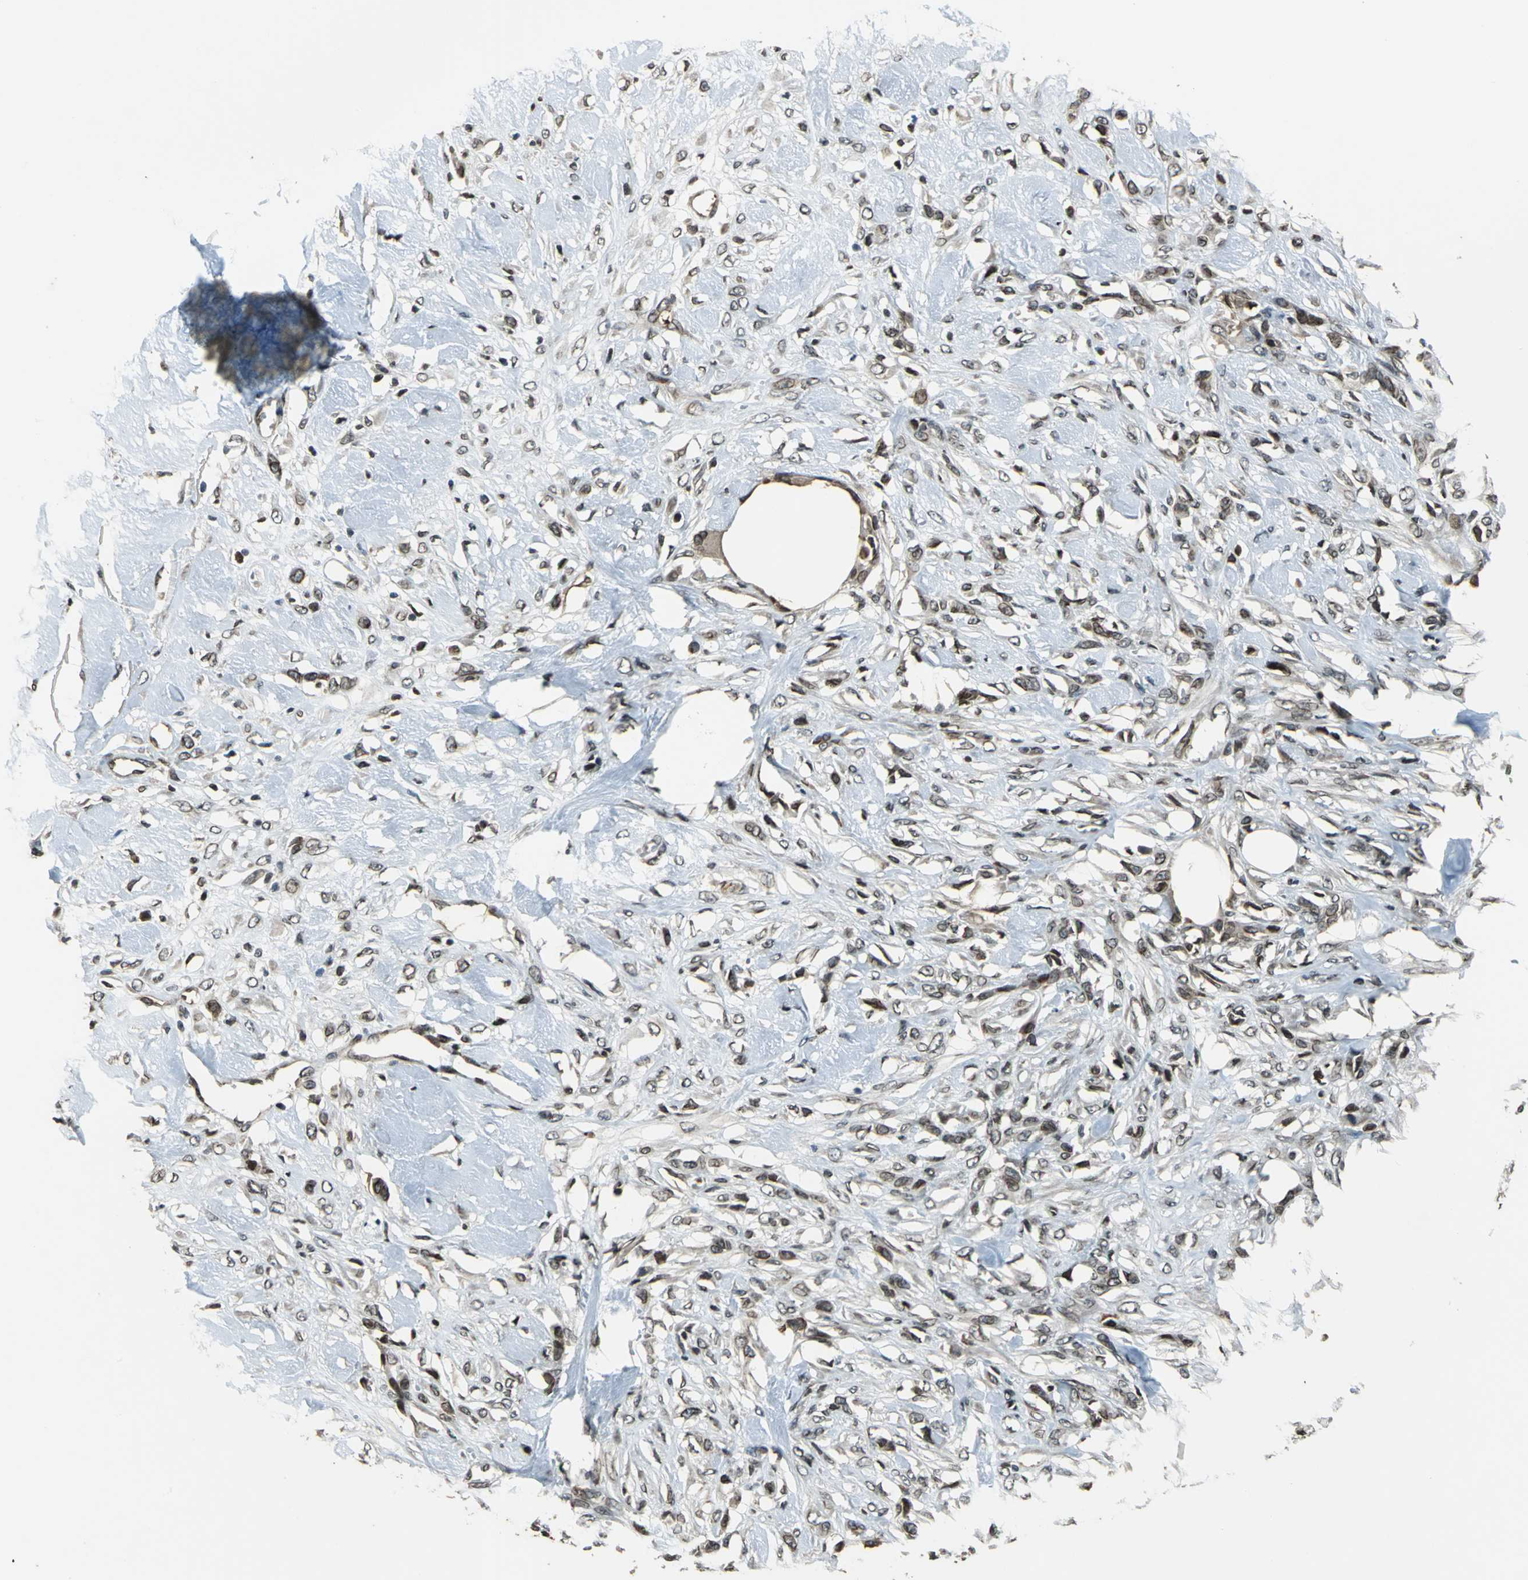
{"staining": {"intensity": "moderate", "quantity": "25%-75%", "location": "cytoplasmic/membranous,nuclear"}, "tissue": "skin cancer", "cell_type": "Tumor cells", "image_type": "cancer", "snomed": [{"axis": "morphology", "description": "Normal tissue, NOS"}, {"axis": "morphology", "description": "Squamous cell carcinoma, NOS"}, {"axis": "topography", "description": "Skin"}], "caption": "Immunohistochemistry of squamous cell carcinoma (skin) shows medium levels of moderate cytoplasmic/membranous and nuclear expression in approximately 25%-75% of tumor cells.", "gene": "BRIP1", "patient": {"sex": "female", "age": 59}}